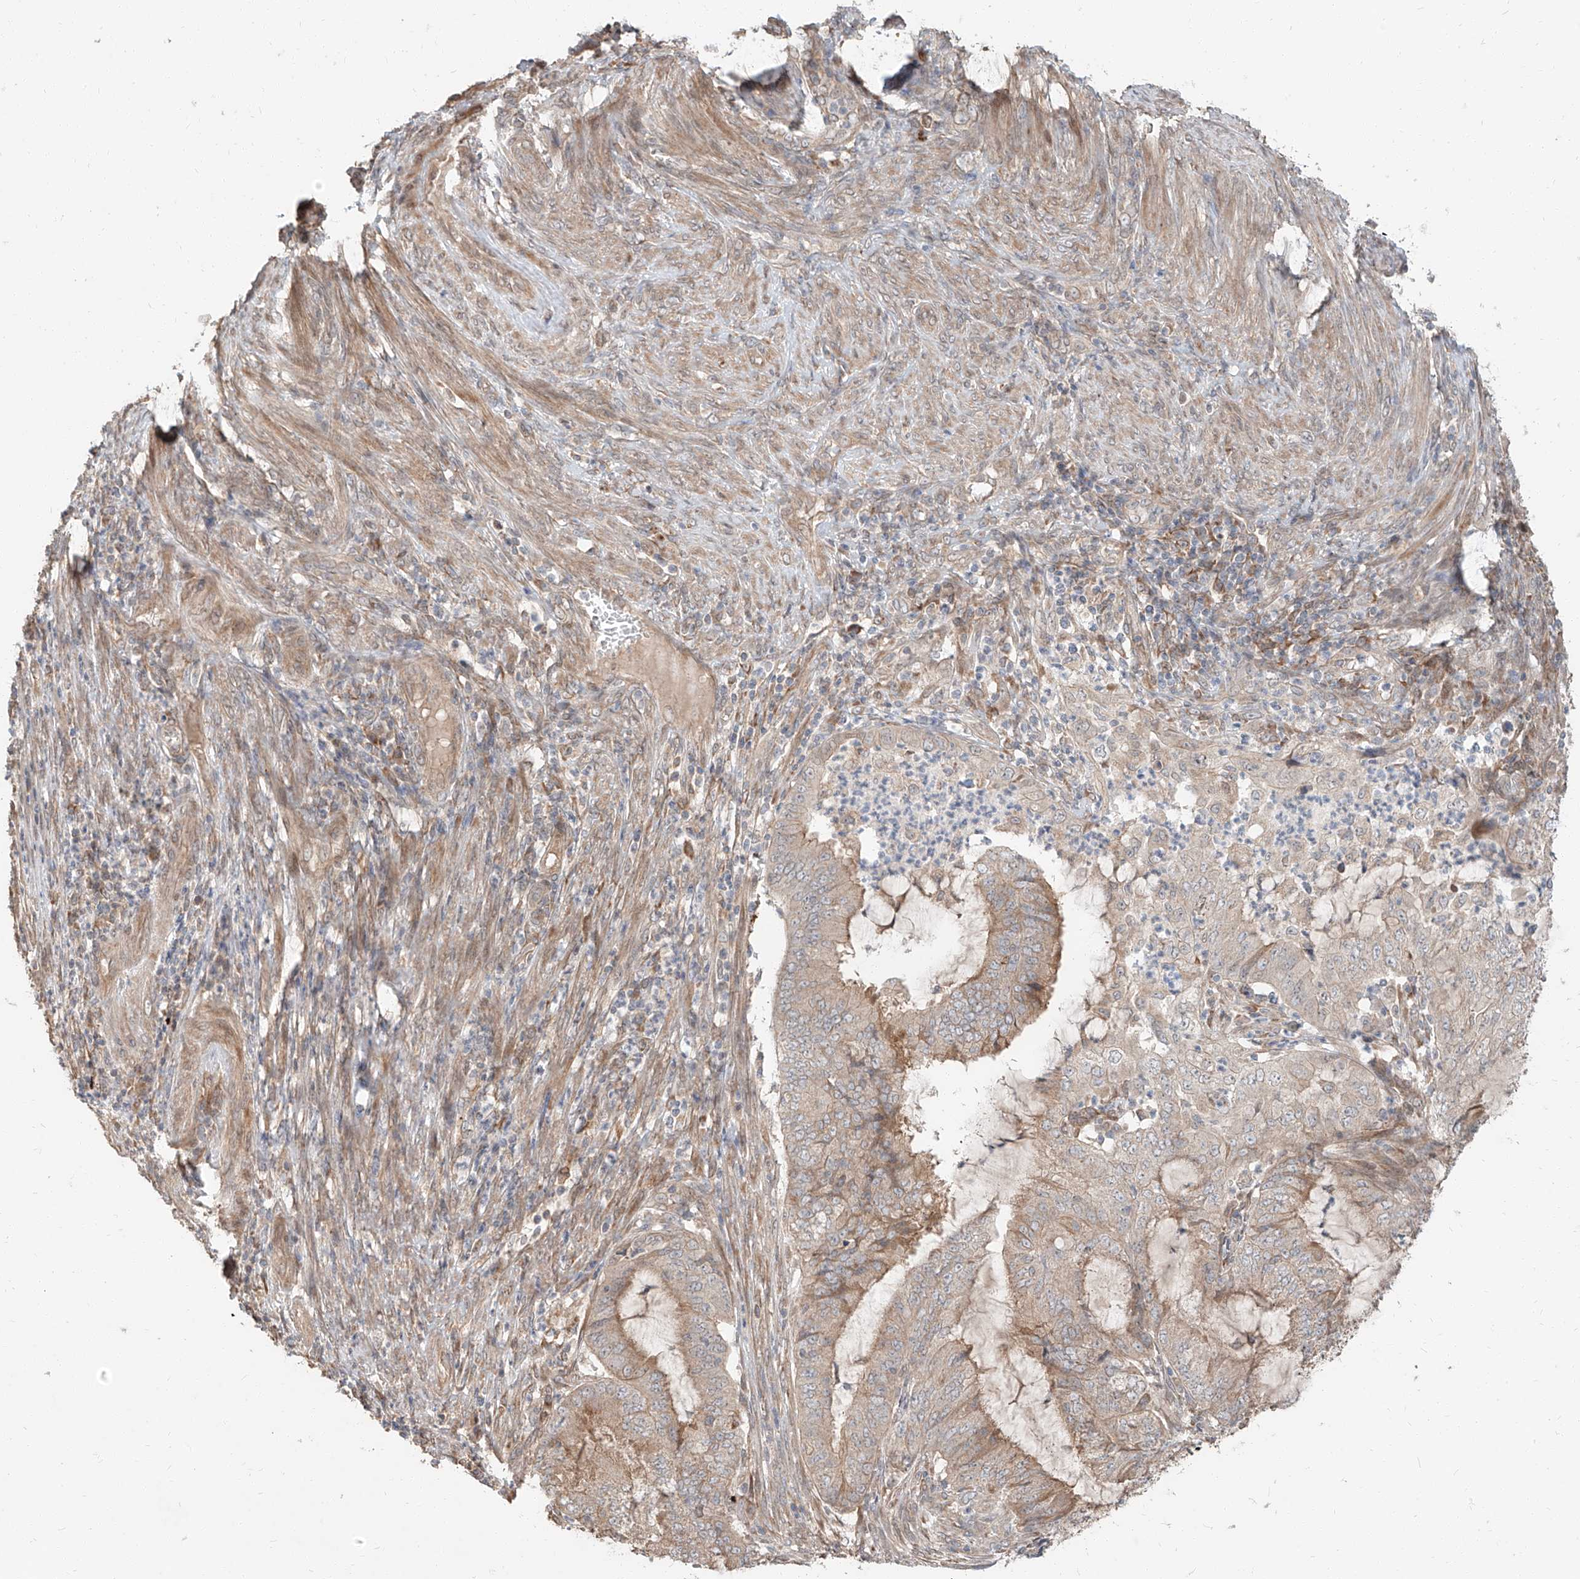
{"staining": {"intensity": "weak", "quantity": ">75%", "location": "cytoplasmic/membranous"}, "tissue": "endometrial cancer", "cell_type": "Tumor cells", "image_type": "cancer", "snomed": [{"axis": "morphology", "description": "Adenocarcinoma, NOS"}, {"axis": "topography", "description": "Endometrium"}], "caption": "Endometrial cancer (adenocarcinoma) stained with a brown dye shows weak cytoplasmic/membranous positive expression in about >75% of tumor cells.", "gene": "STX19", "patient": {"sex": "female", "age": 51}}